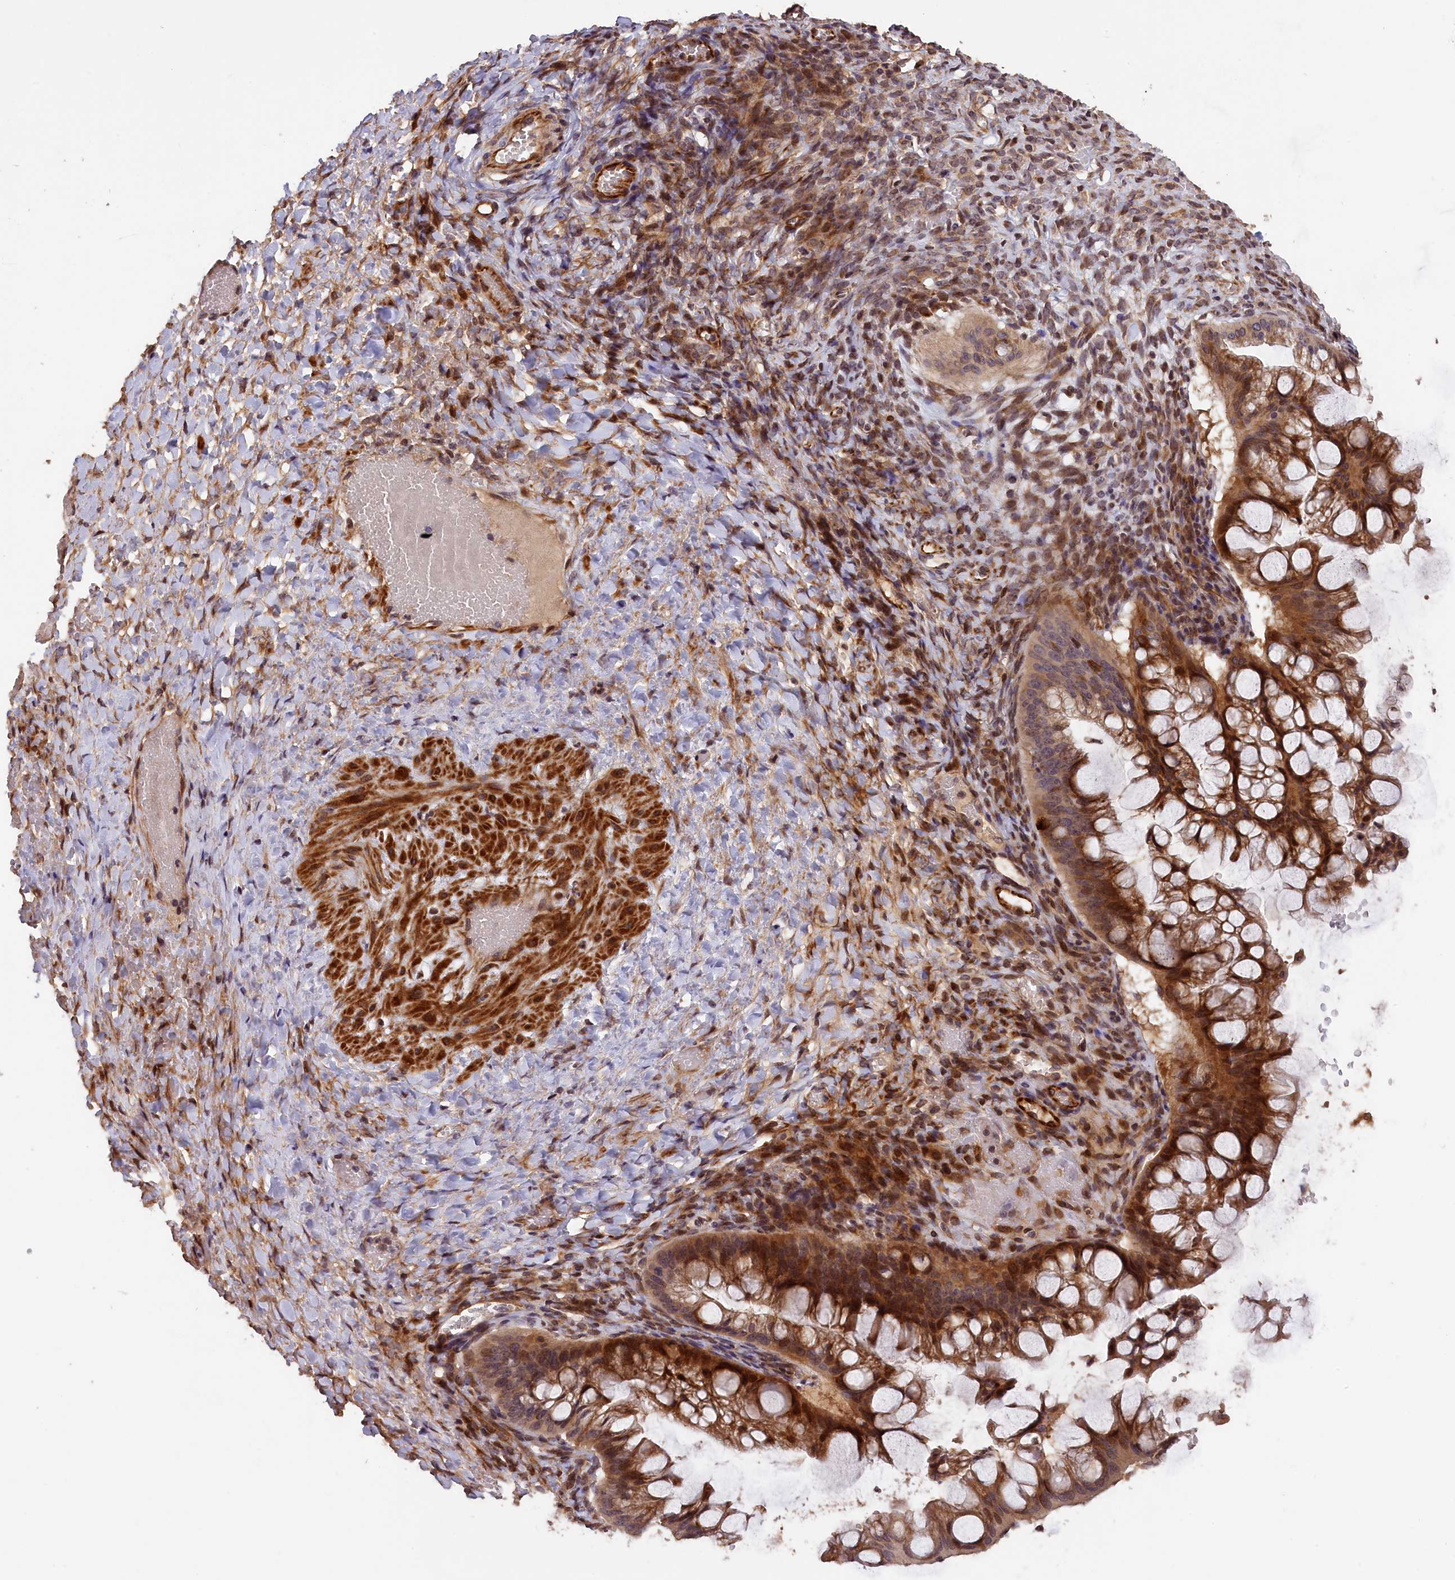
{"staining": {"intensity": "strong", "quantity": ">75%", "location": "cytoplasmic/membranous"}, "tissue": "ovarian cancer", "cell_type": "Tumor cells", "image_type": "cancer", "snomed": [{"axis": "morphology", "description": "Cystadenocarcinoma, mucinous, NOS"}, {"axis": "topography", "description": "Ovary"}], "caption": "This is an image of immunohistochemistry (IHC) staining of mucinous cystadenocarcinoma (ovarian), which shows strong staining in the cytoplasmic/membranous of tumor cells.", "gene": "DNAJB9", "patient": {"sex": "female", "age": 73}}